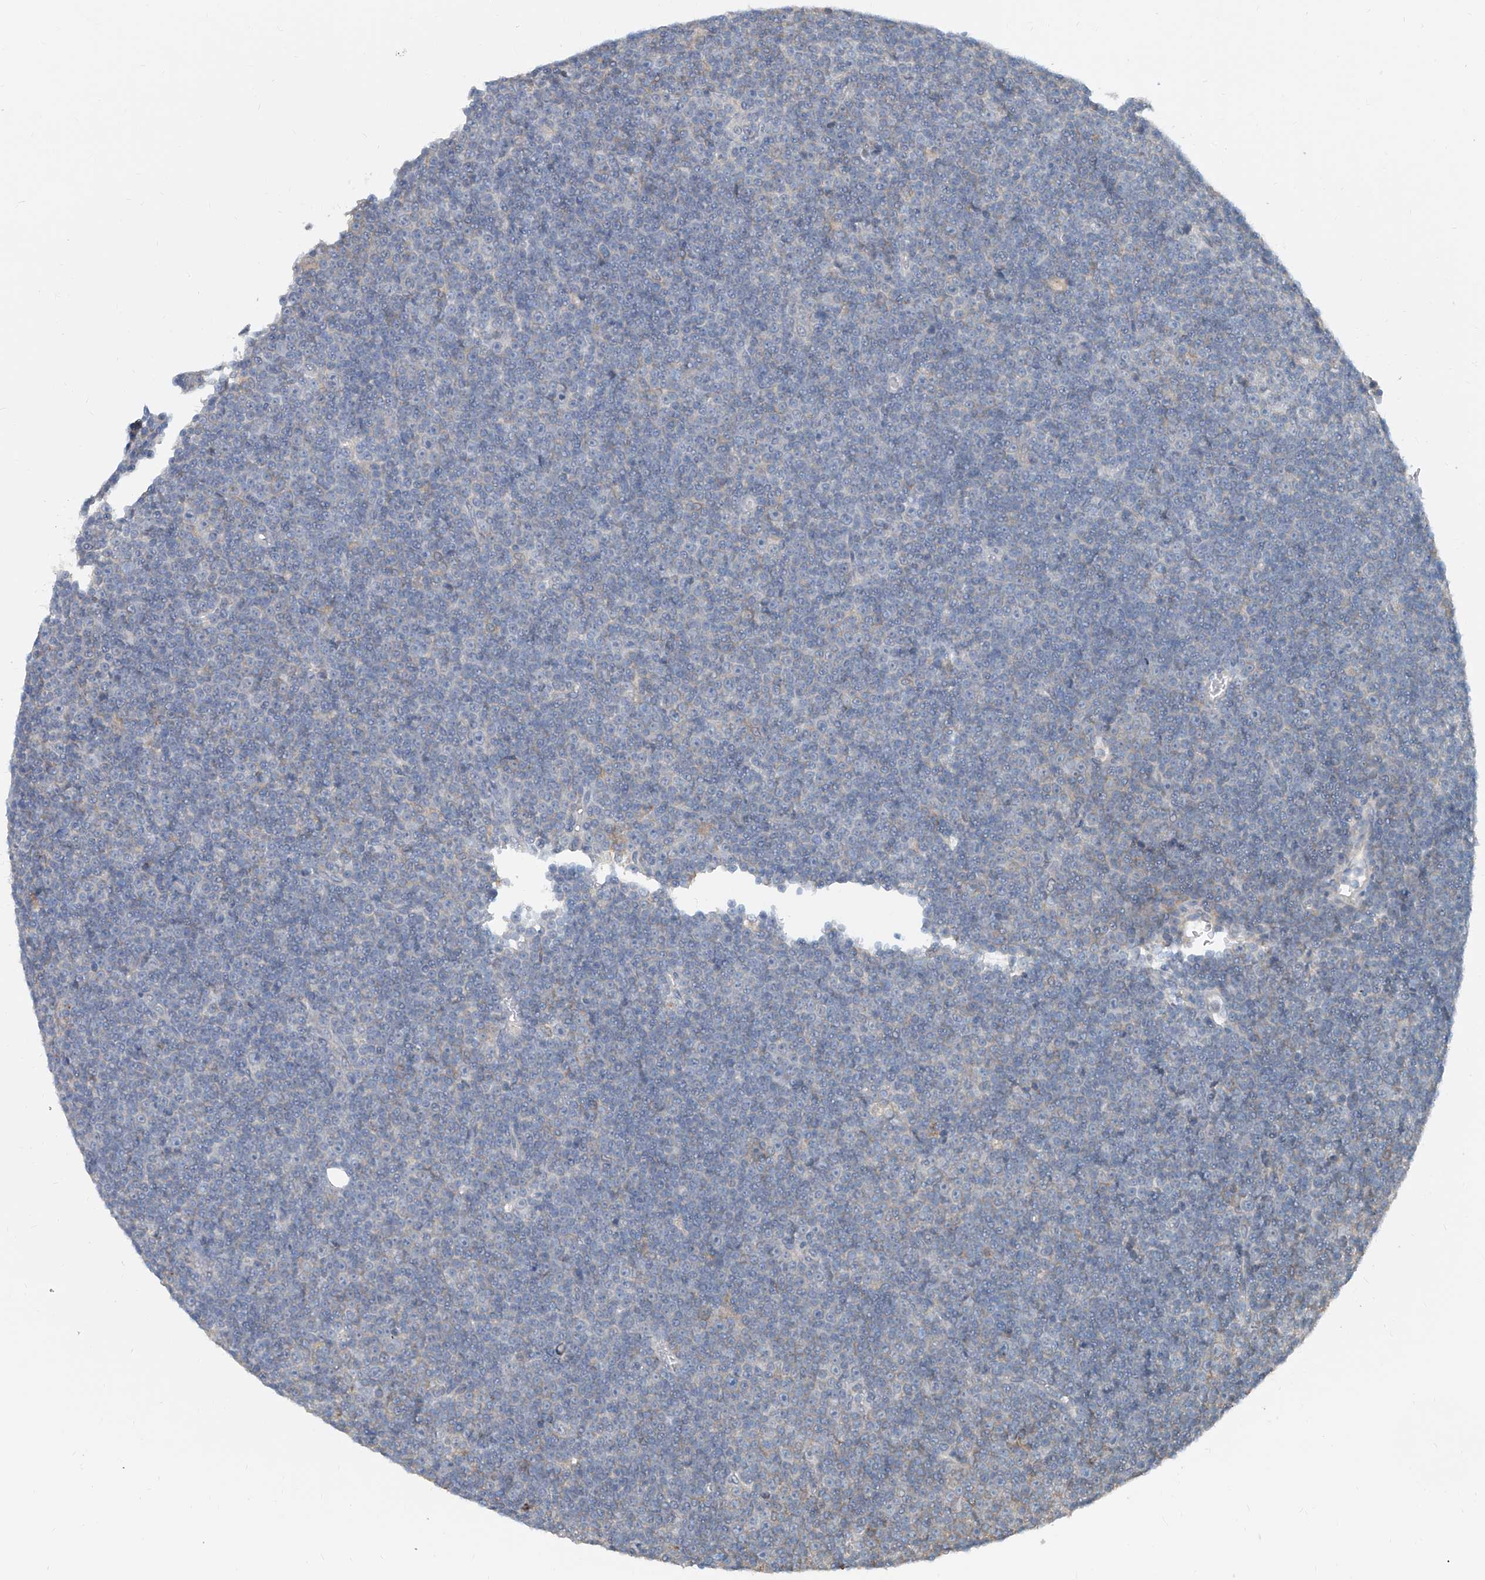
{"staining": {"intensity": "negative", "quantity": "none", "location": "none"}, "tissue": "lymphoma", "cell_type": "Tumor cells", "image_type": "cancer", "snomed": [{"axis": "morphology", "description": "Malignant lymphoma, non-Hodgkin's type, Low grade"}, {"axis": "topography", "description": "Lymph node"}], "caption": "Human low-grade malignant lymphoma, non-Hodgkin's type stained for a protein using IHC demonstrates no expression in tumor cells.", "gene": "KCNK10", "patient": {"sex": "female", "age": 67}}